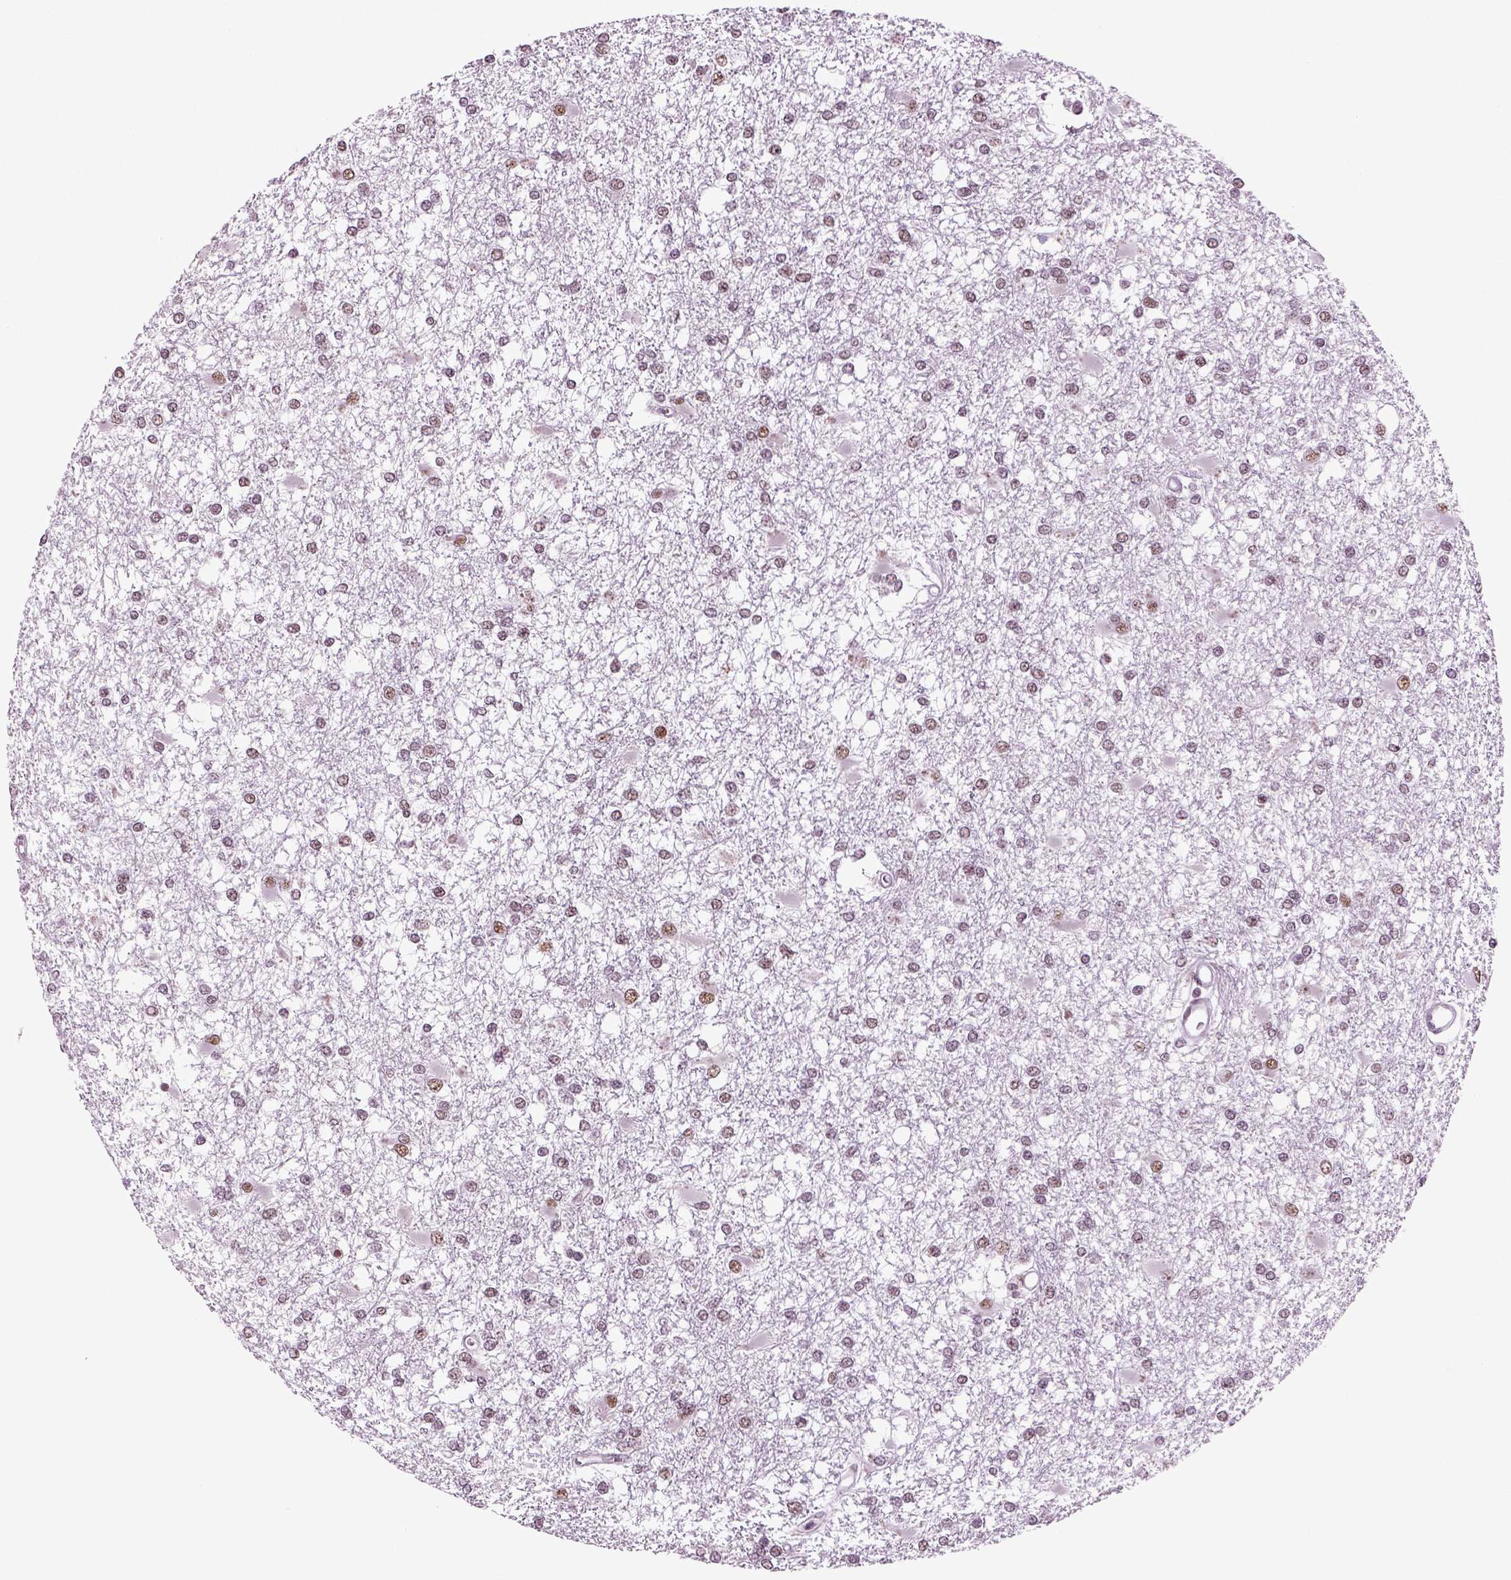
{"staining": {"intensity": "negative", "quantity": "none", "location": "none"}, "tissue": "glioma", "cell_type": "Tumor cells", "image_type": "cancer", "snomed": [{"axis": "morphology", "description": "Glioma, malignant, High grade"}, {"axis": "topography", "description": "Cerebral cortex"}], "caption": "This is an immunohistochemistry micrograph of human glioma. There is no positivity in tumor cells.", "gene": "RCOR3", "patient": {"sex": "male", "age": 79}}